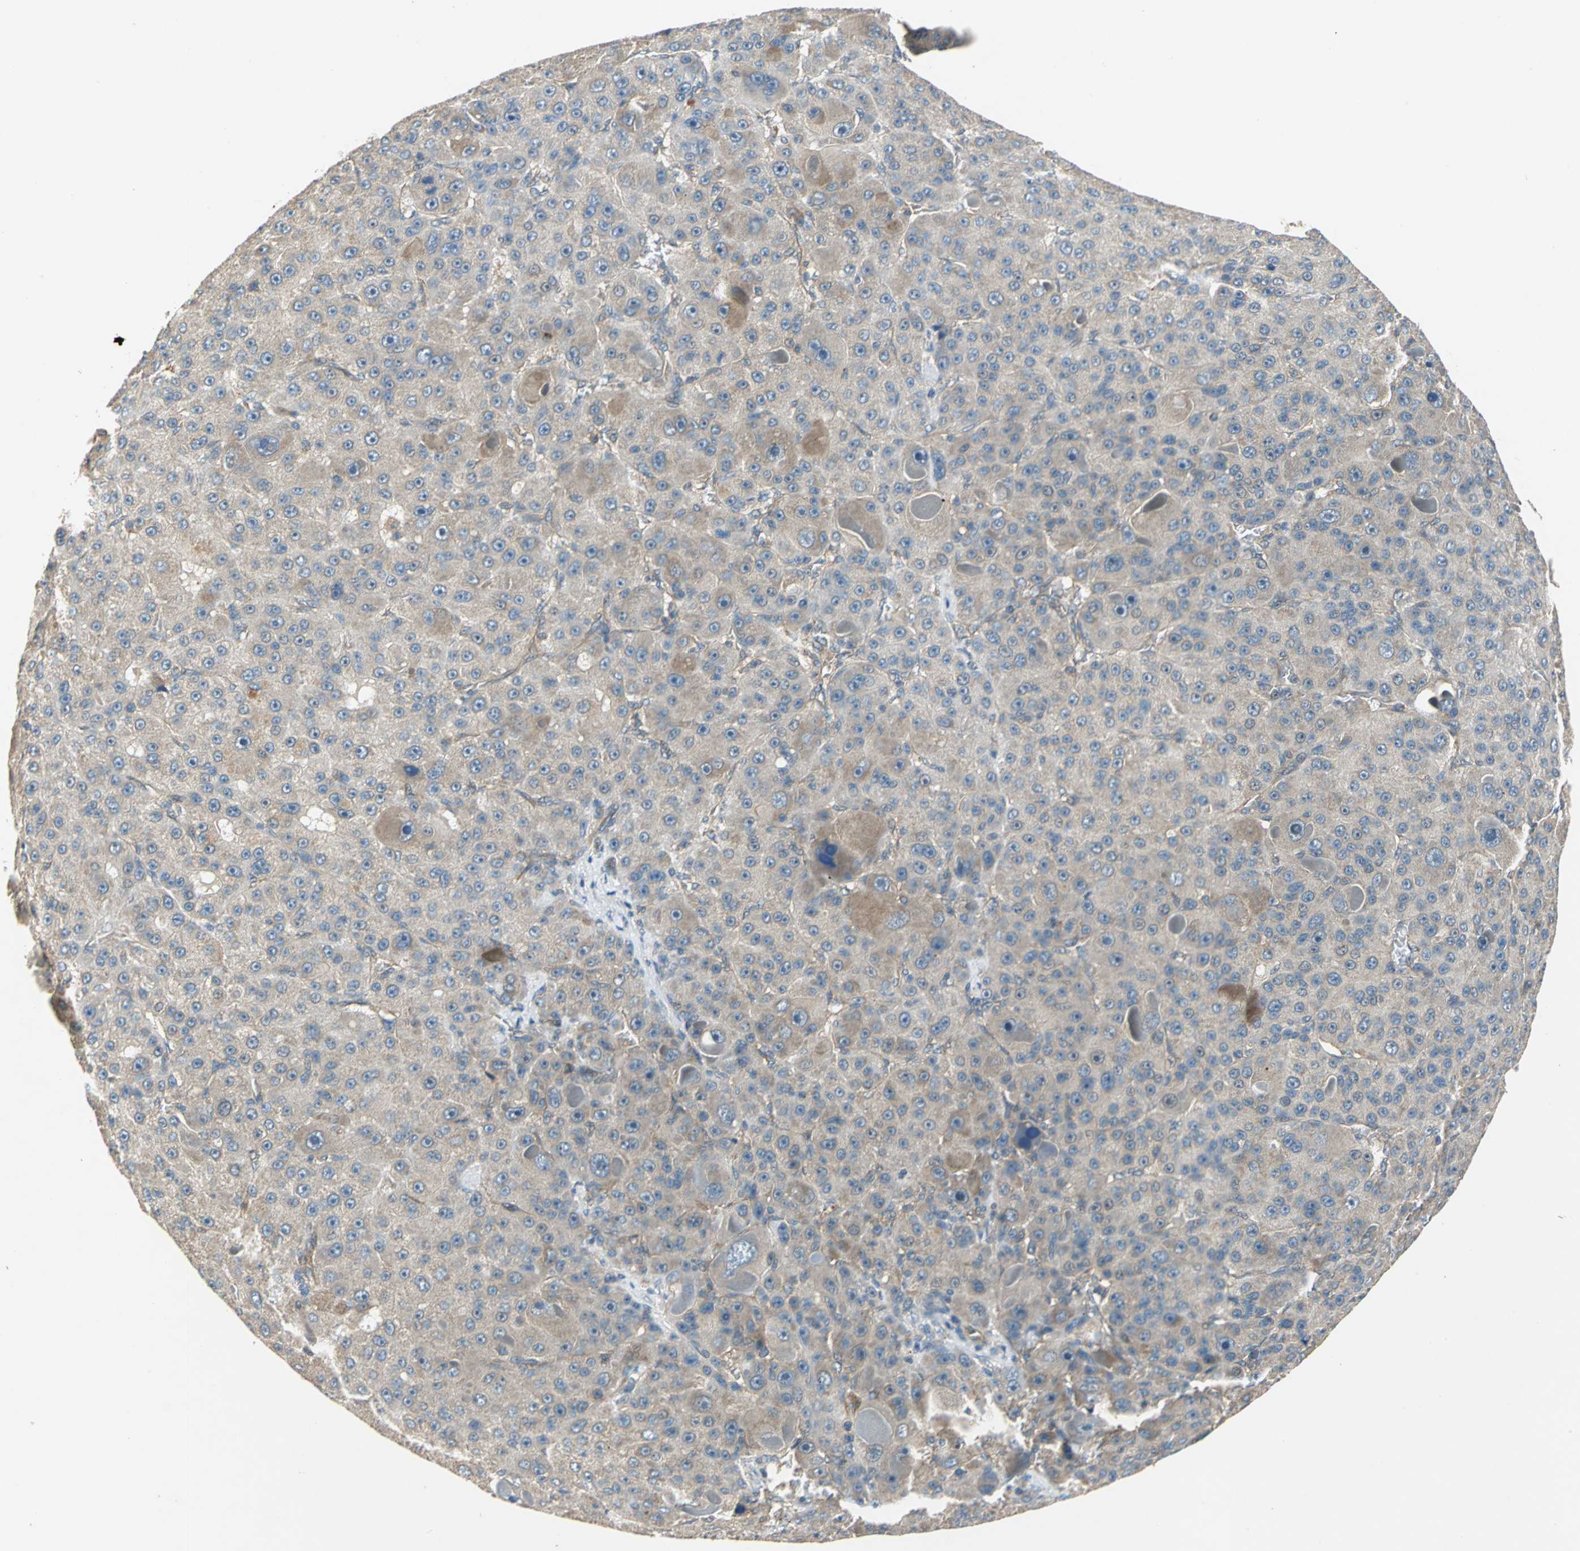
{"staining": {"intensity": "weak", "quantity": "25%-75%", "location": "cytoplasmic/membranous"}, "tissue": "liver cancer", "cell_type": "Tumor cells", "image_type": "cancer", "snomed": [{"axis": "morphology", "description": "Carcinoma, Hepatocellular, NOS"}, {"axis": "topography", "description": "Liver"}], "caption": "Protein staining by immunohistochemistry reveals weak cytoplasmic/membranous staining in approximately 25%-75% of tumor cells in liver cancer (hepatocellular carcinoma). (DAB IHC with brightfield microscopy, high magnification).", "gene": "EMCN", "patient": {"sex": "male", "age": 76}}